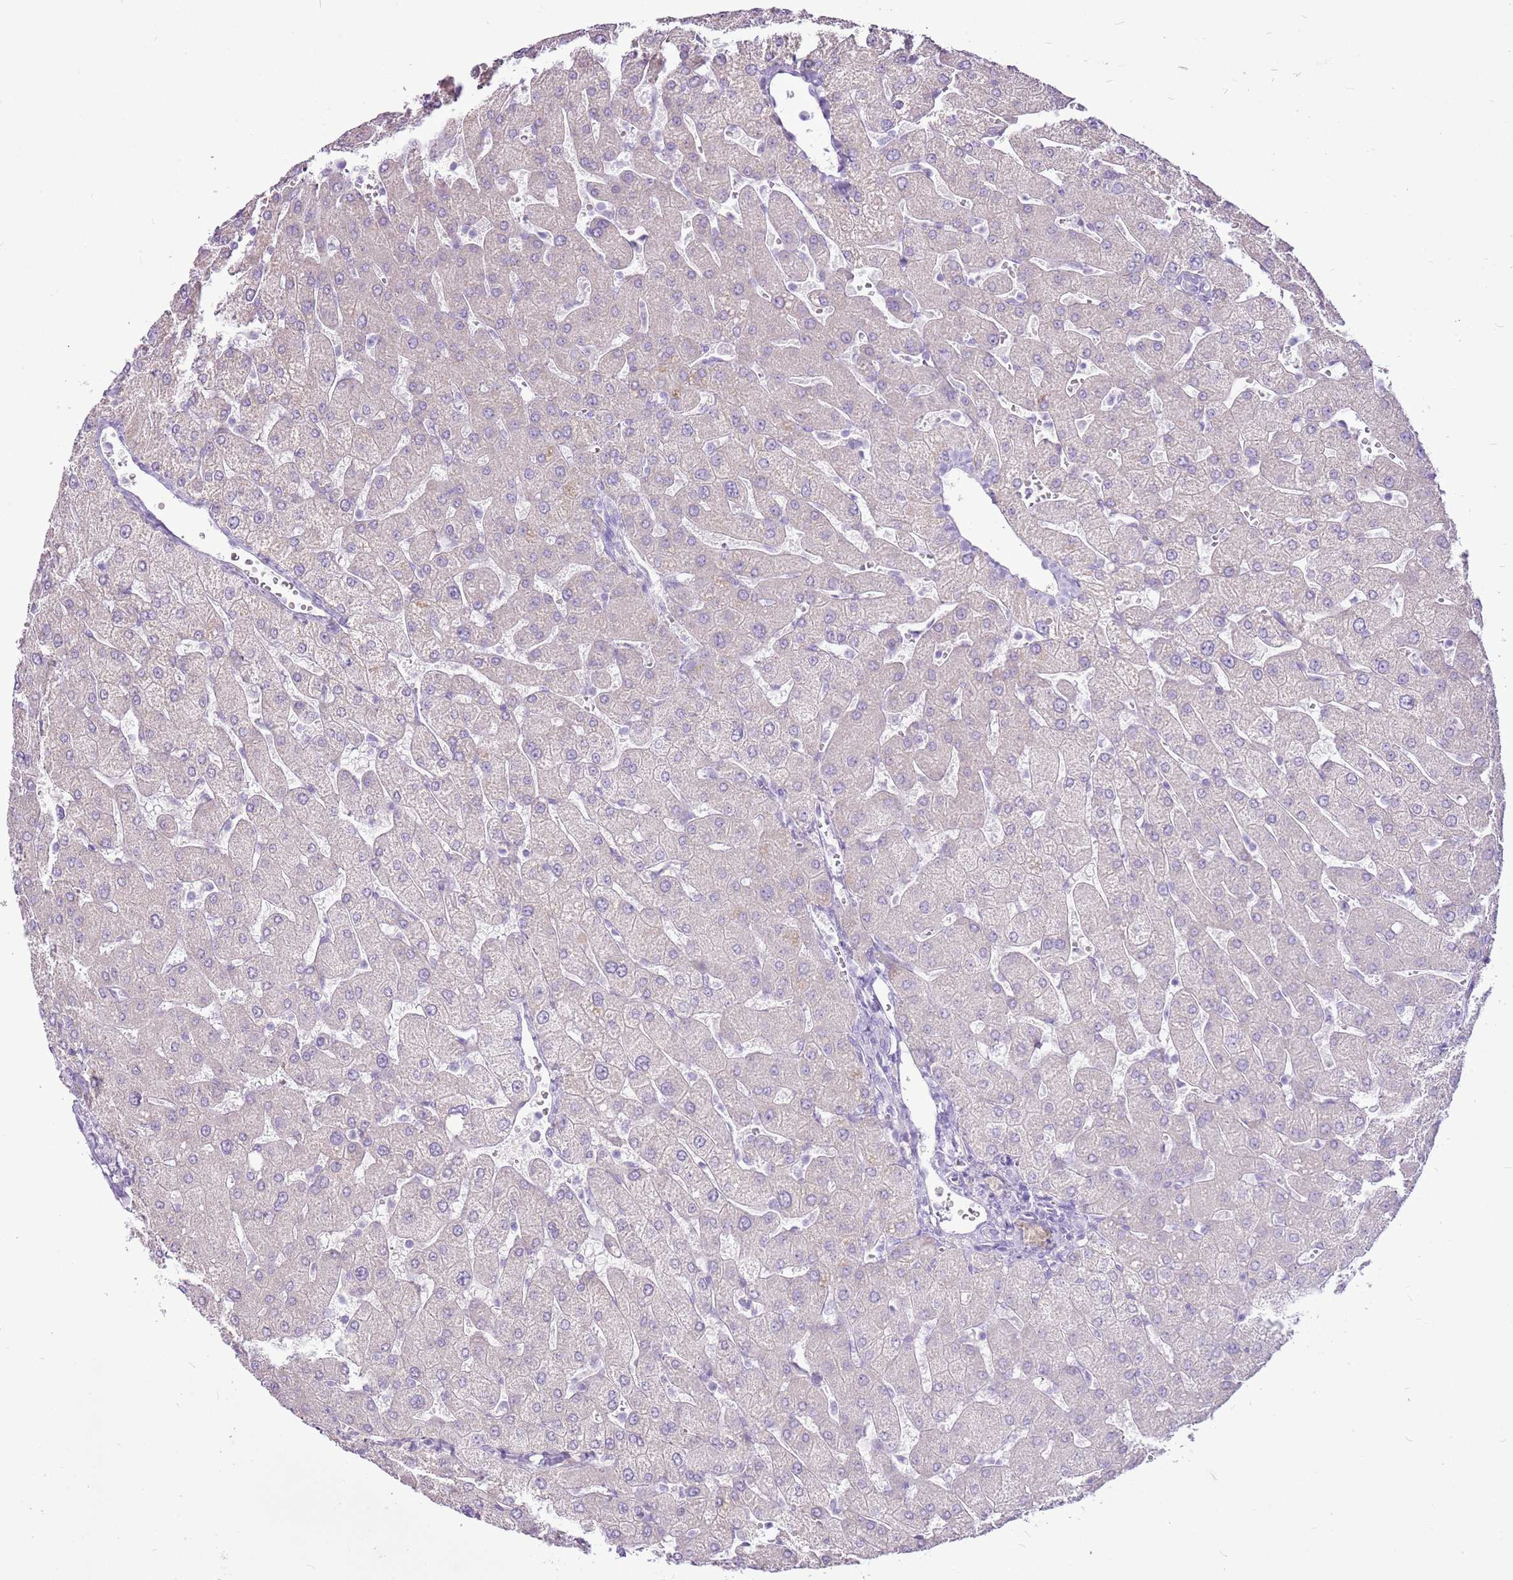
{"staining": {"intensity": "negative", "quantity": "none", "location": "none"}, "tissue": "liver", "cell_type": "Cholangiocytes", "image_type": "normal", "snomed": [{"axis": "morphology", "description": "Normal tissue, NOS"}, {"axis": "topography", "description": "Liver"}], "caption": "Cholangiocytes show no significant positivity in benign liver.", "gene": "CNFN", "patient": {"sex": "male", "age": 55}}